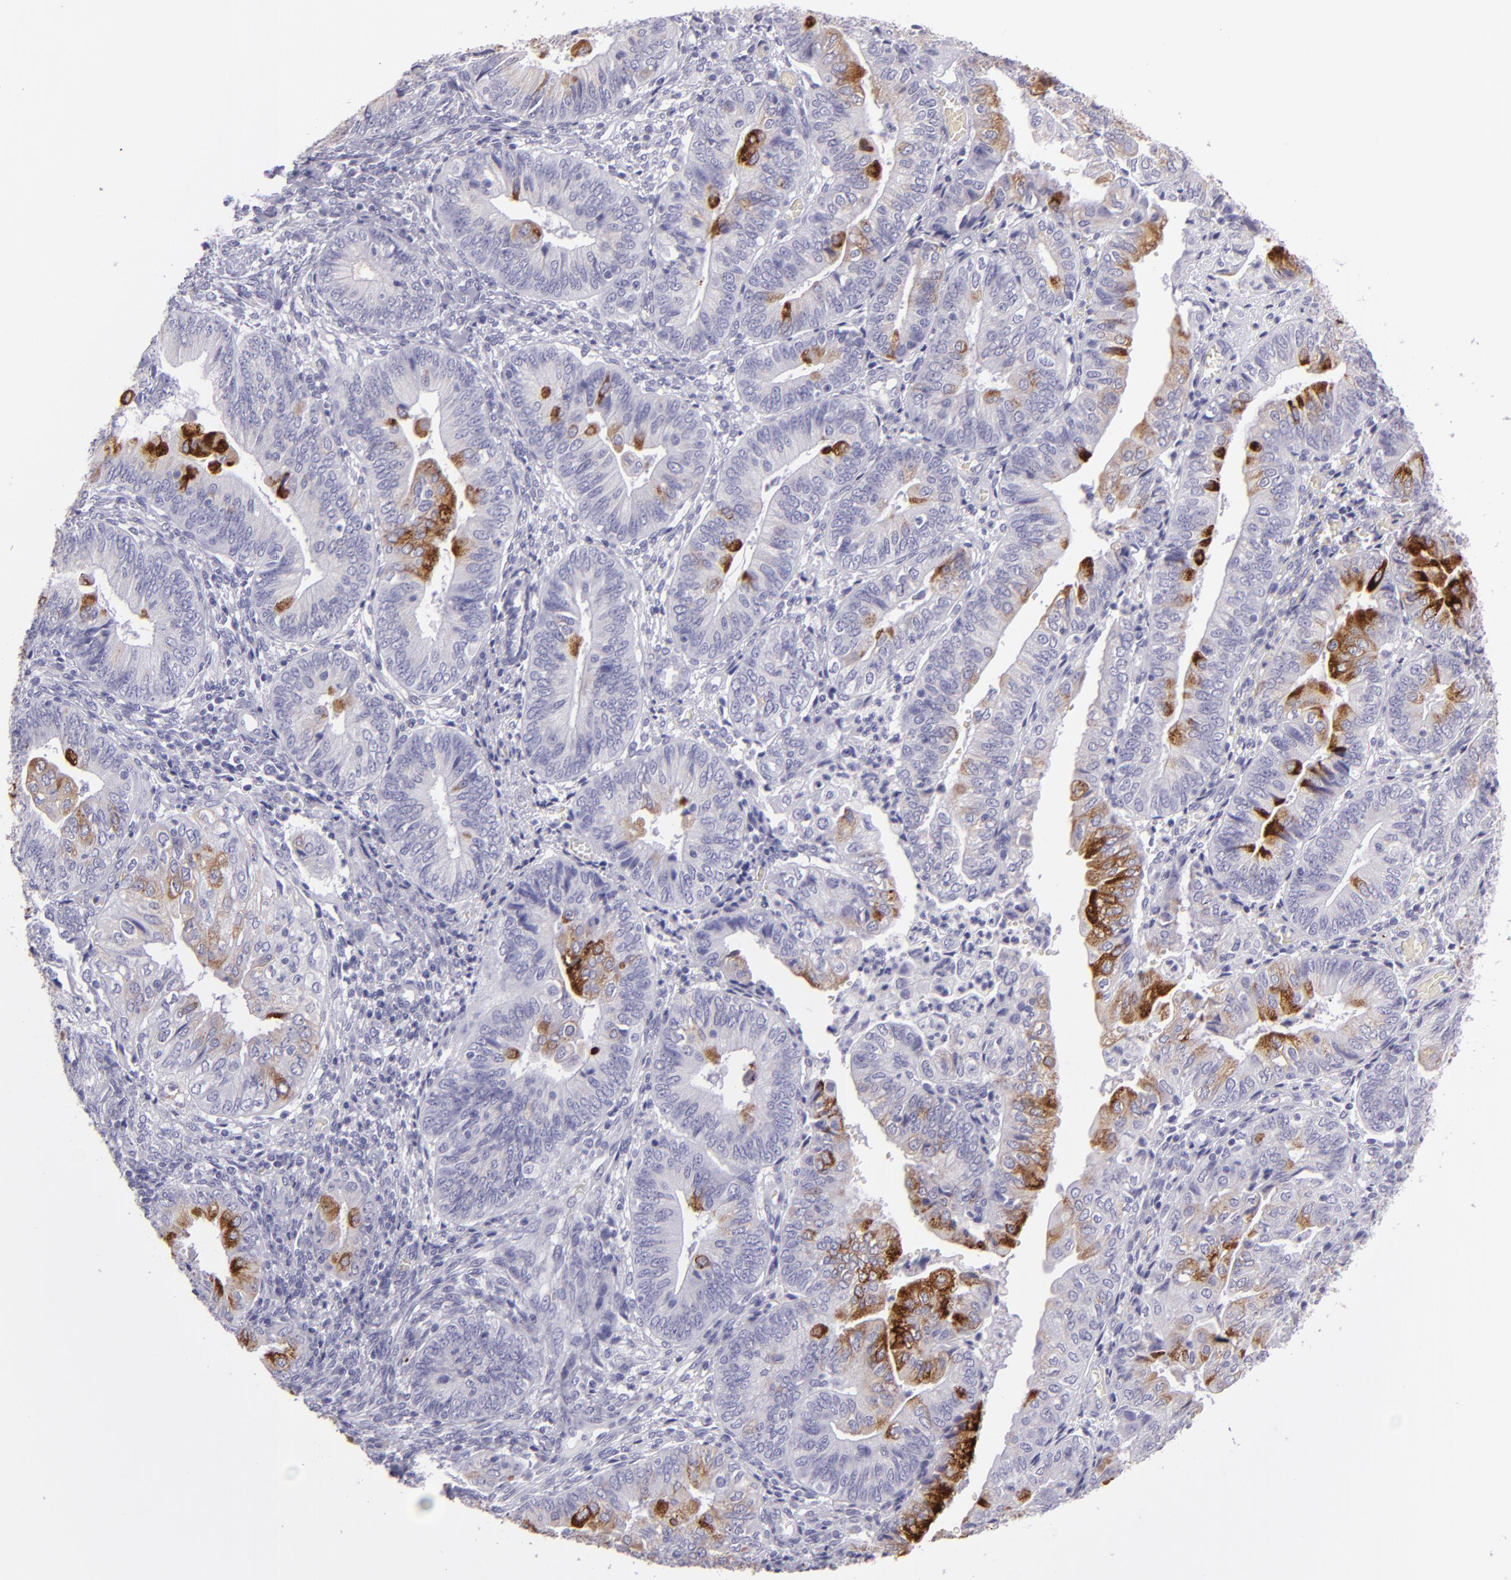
{"staining": {"intensity": "strong", "quantity": "<25%", "location": "cytoplasmic/membranous"}, "tissue": "endometrial cancer", "cell_type": "Tumor cells", "image_type": "cancer", "snomed": [{"axis": "morphology", "description": "Adenocarcinoma, NOS"}, {"axis": "topography", "description": "Endometrium"}], "caption": "A brown stain labels strong cytoplasmic/membranous expression of a protein in human adenocarcinoma (endometrial) tumor cells.", "gene": "MUC5AC", "patient": {"sex": "female", "age": 55}}